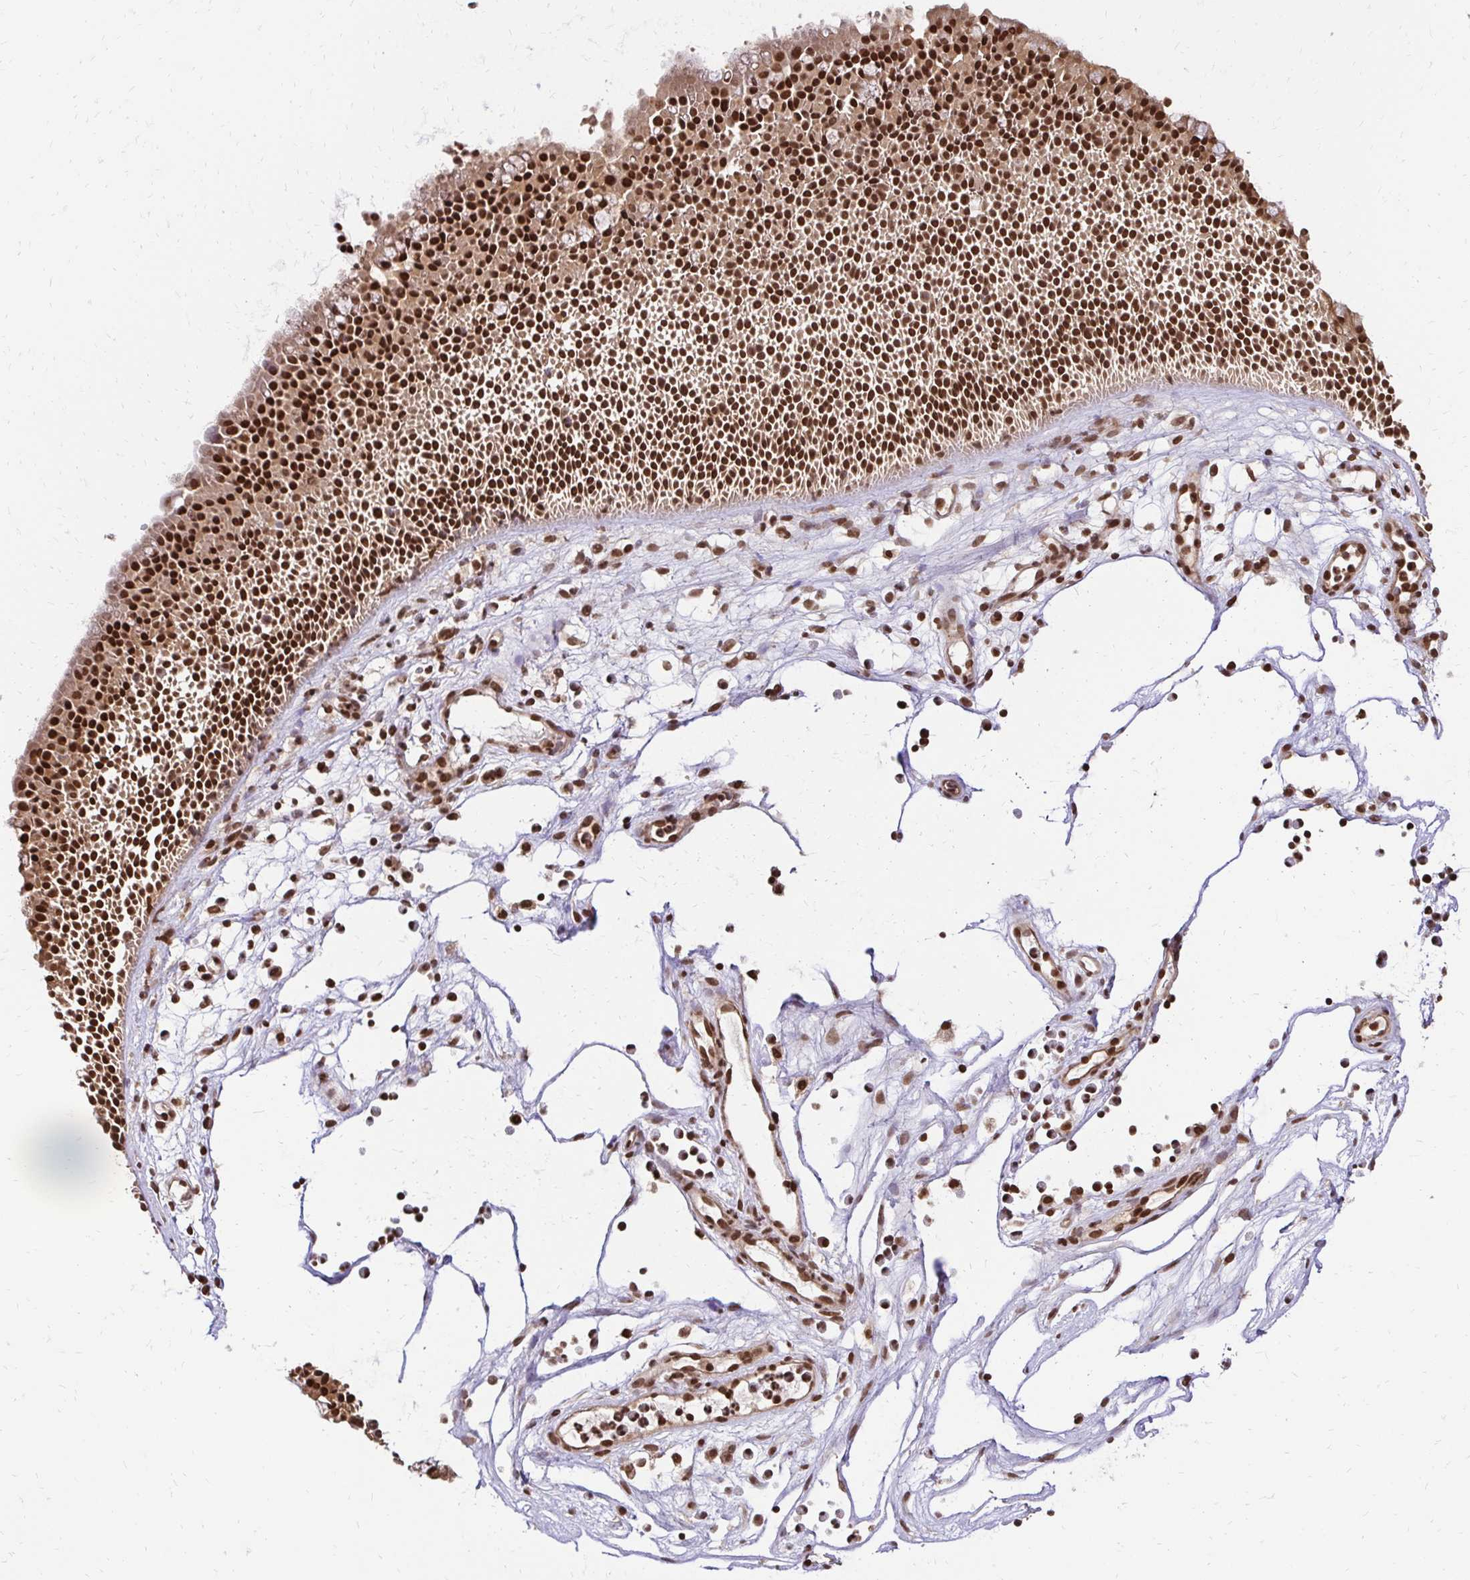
{"staining": {"intensity": "strong", "quantity": ">75%", "location": "nuclear"}, "tissue": "nasopharynx", "cell_type": "Respiratory epithelial cells", "image_type": "normal", "snomed": [{"axis": "morphology", "description": "Normal tissue, NOS"}, {"axis": "topography", "description": "Nasopharynx"}], "caption": "Immunohistochemistry of normal nasopharynx shows high levels of strong nuclear expression in approximately >75% of respiratory epithelial cells. The staining is performed using DAB brown chromogen to label protein expression. The nuclei are counter-stained blue using hematoxylin.", "gene": "GLYR1", "patient": {"sex": "male", "age": 56}}